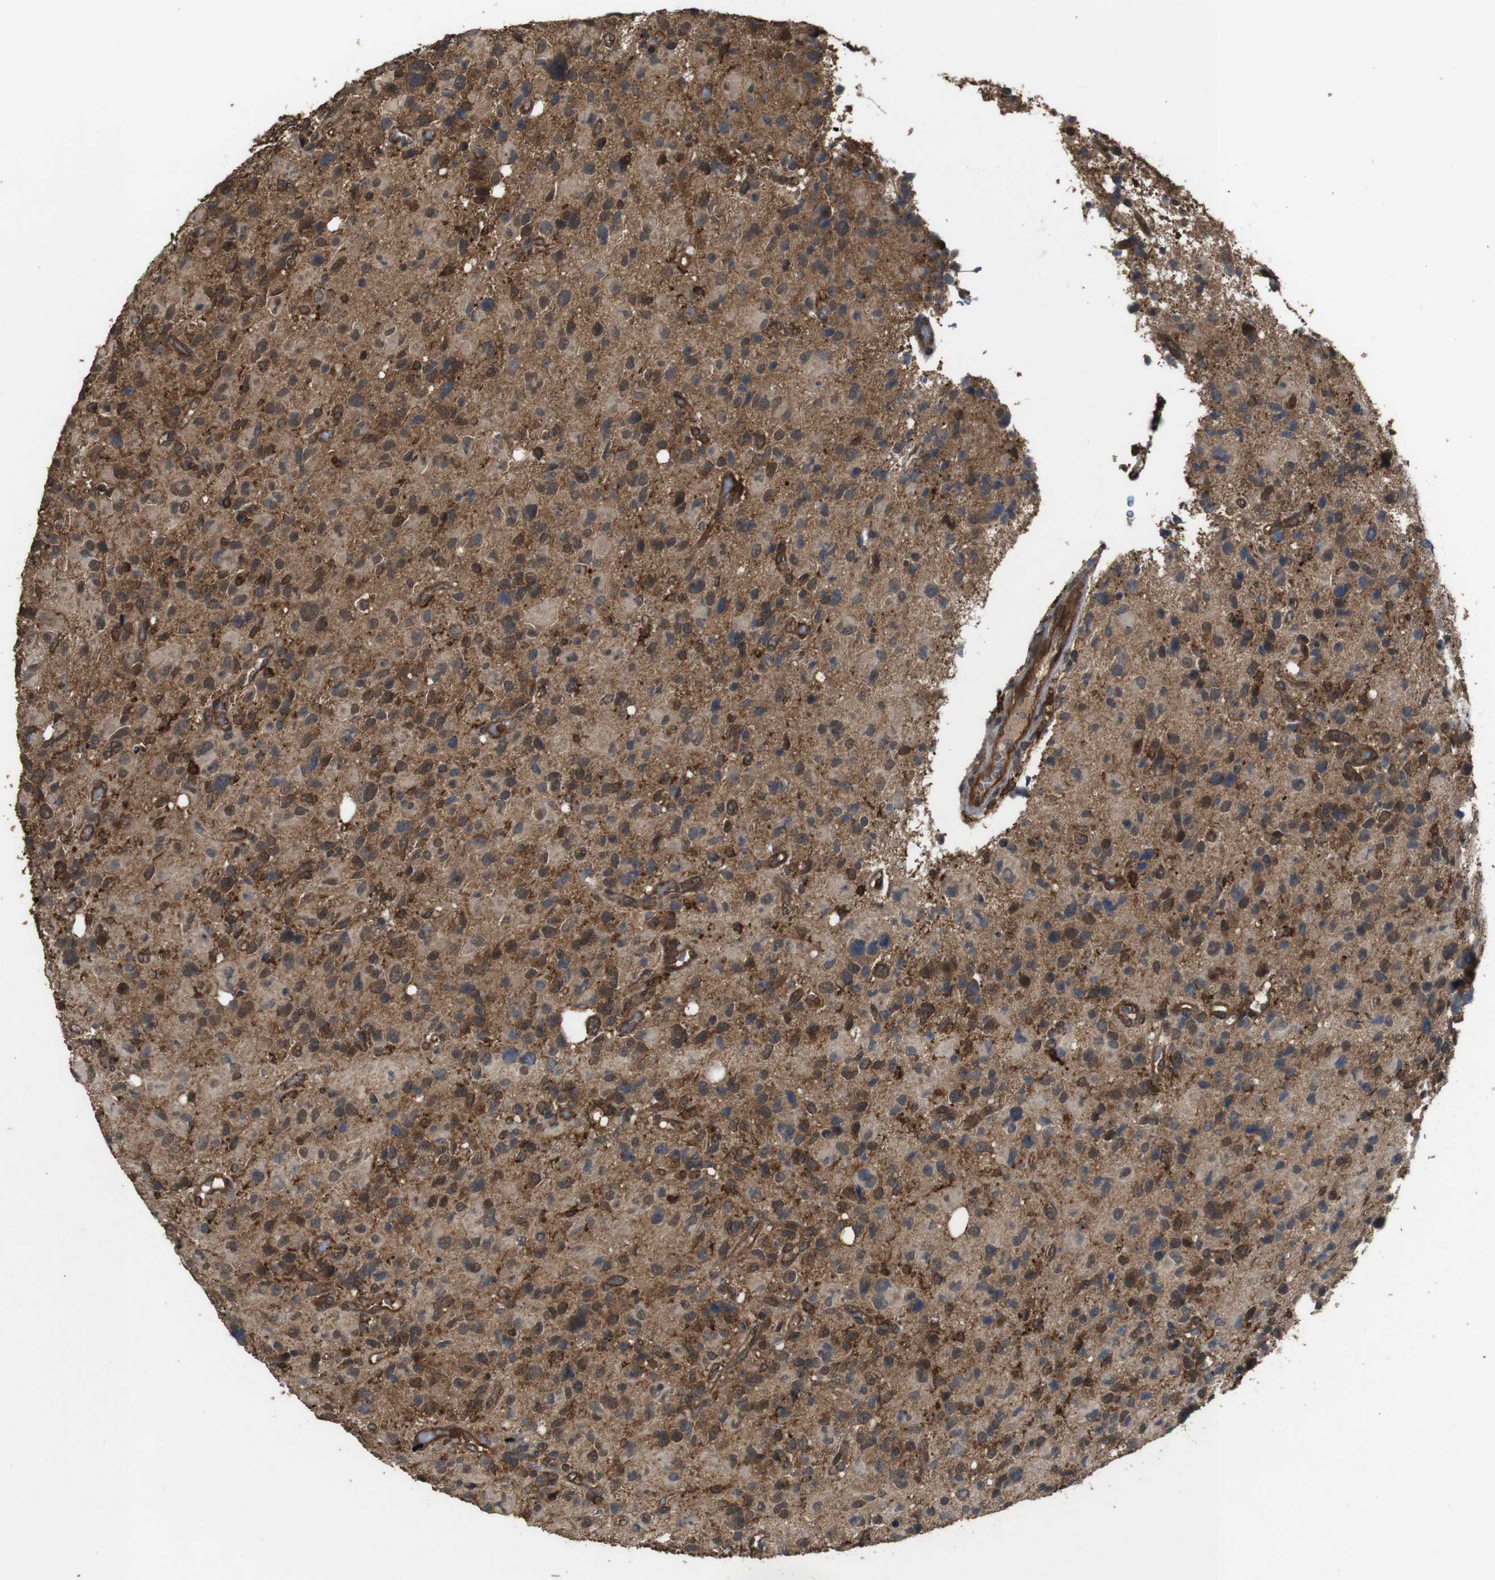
{"staining": {"intensity": "strong", "quantity": "25%-75%", "location": "cytoplasmic/membranous"}, "tissue": "glioma", "cell_type": "Tumor cells", "image_type": "cancer", "snomed": [{"axis": "morphology", "description": "Glioma, malignant, High grade"}, {"axis": "topography", "description": "Brain"}], "caption": "Brown immunohistochemical staining in glioma shows strong cytoplasmic/membranous positivity in about 25%-75% of tumor cells.", "gene": "BAG4", "patient": {"sex": "male", "age": 48}}